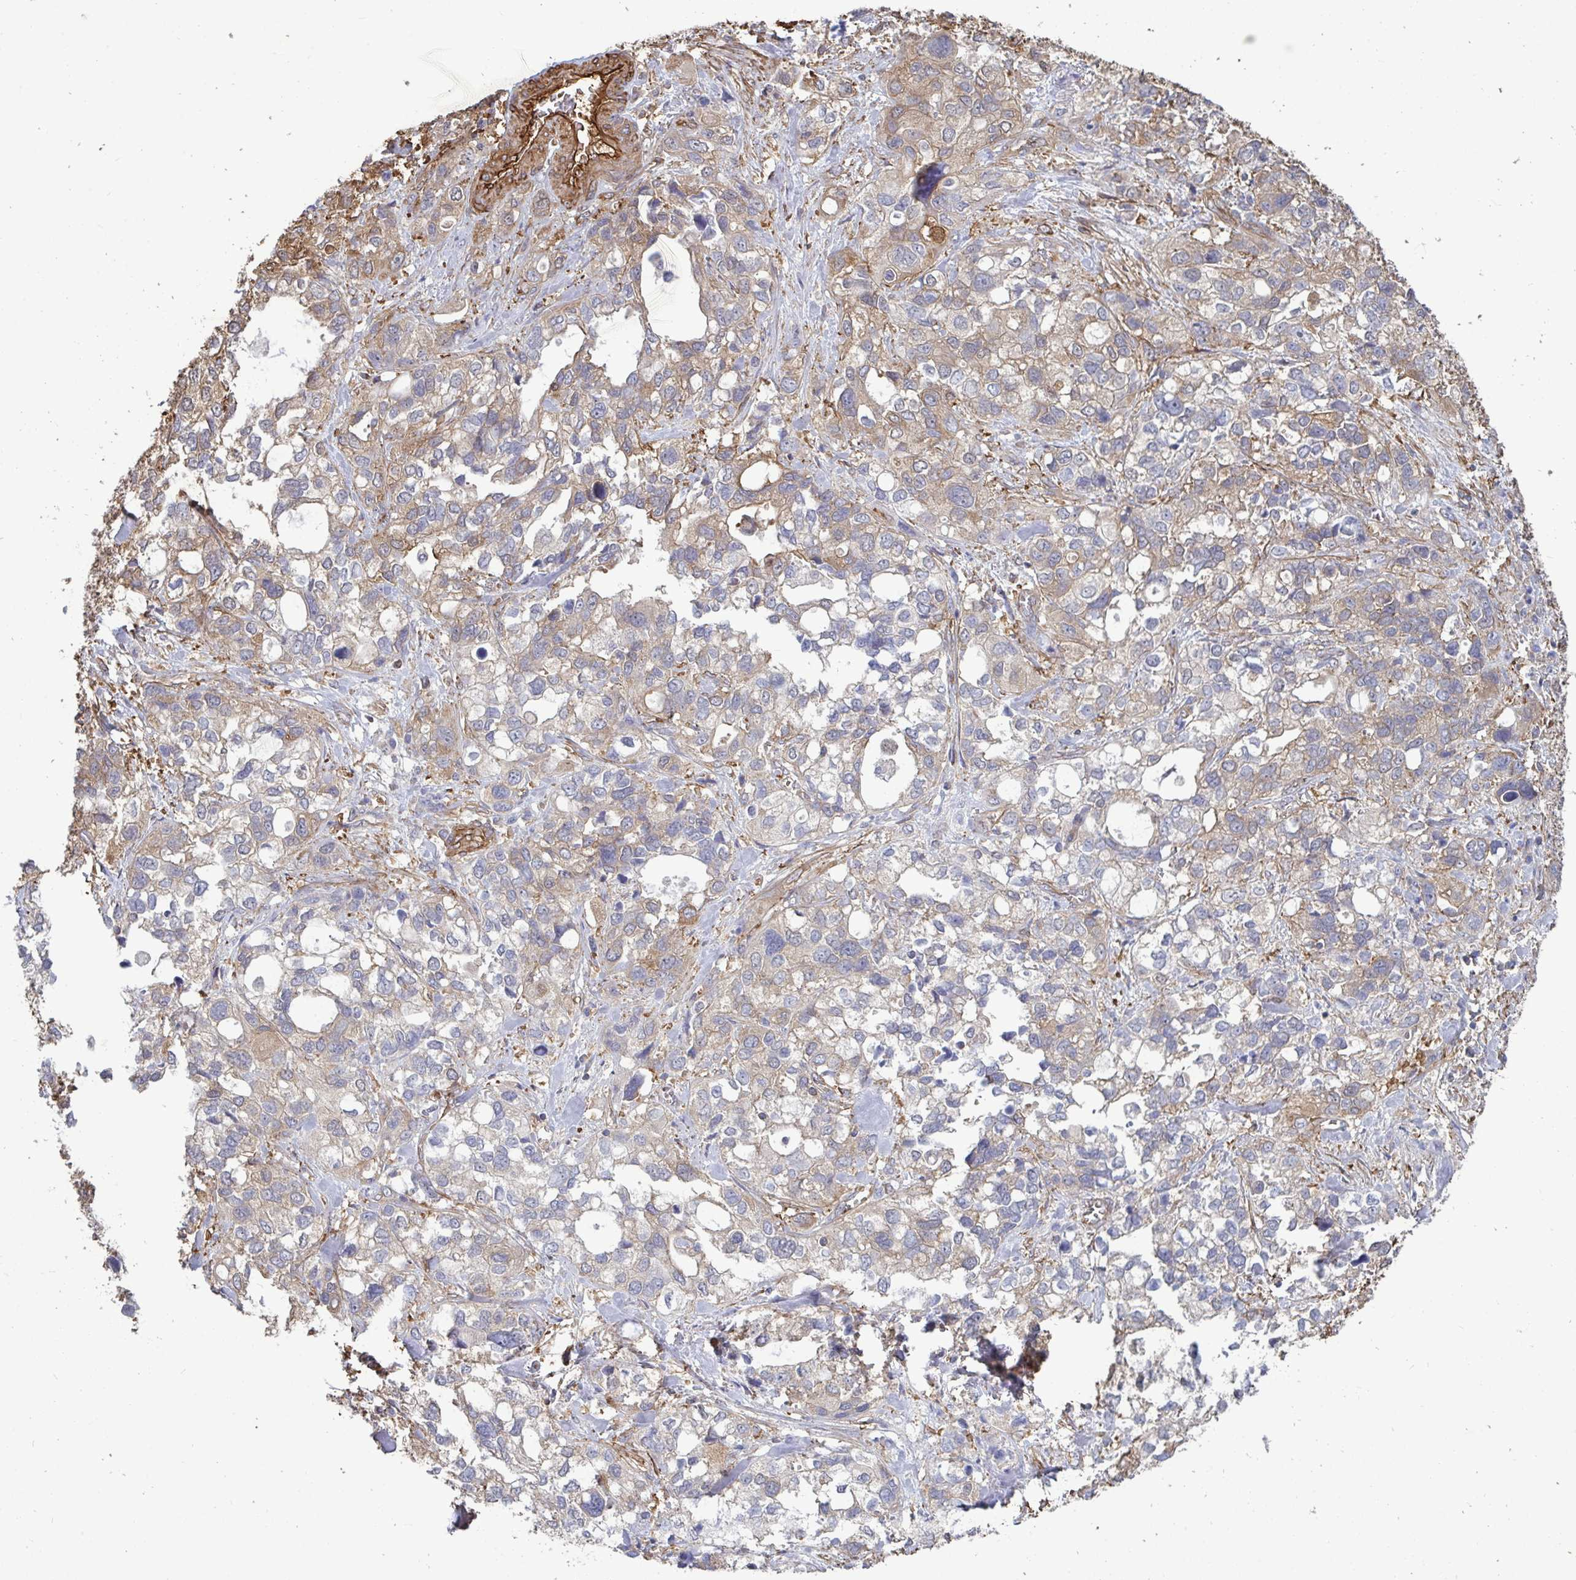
{"staining": {"intensity": "weak", "quantity": "<25%", "location": "cytoplasmic/membranous"}, "tissue": "stomach cancer", "cell_type": "Tumor cells", "image_type": "cancer", "snomed": [{"axis": "morphology", "description": "Adenocarcinoma, NOS"}, {"axis": "topography", "description": "Stomach, upper"}], "caption": "Immunohistochemical staining of human adenocarcinoma (stomach) reveals no significant expression in tumor cells.", "gene": "ISCU", "patient": {"sex": "female", "age": 81}}